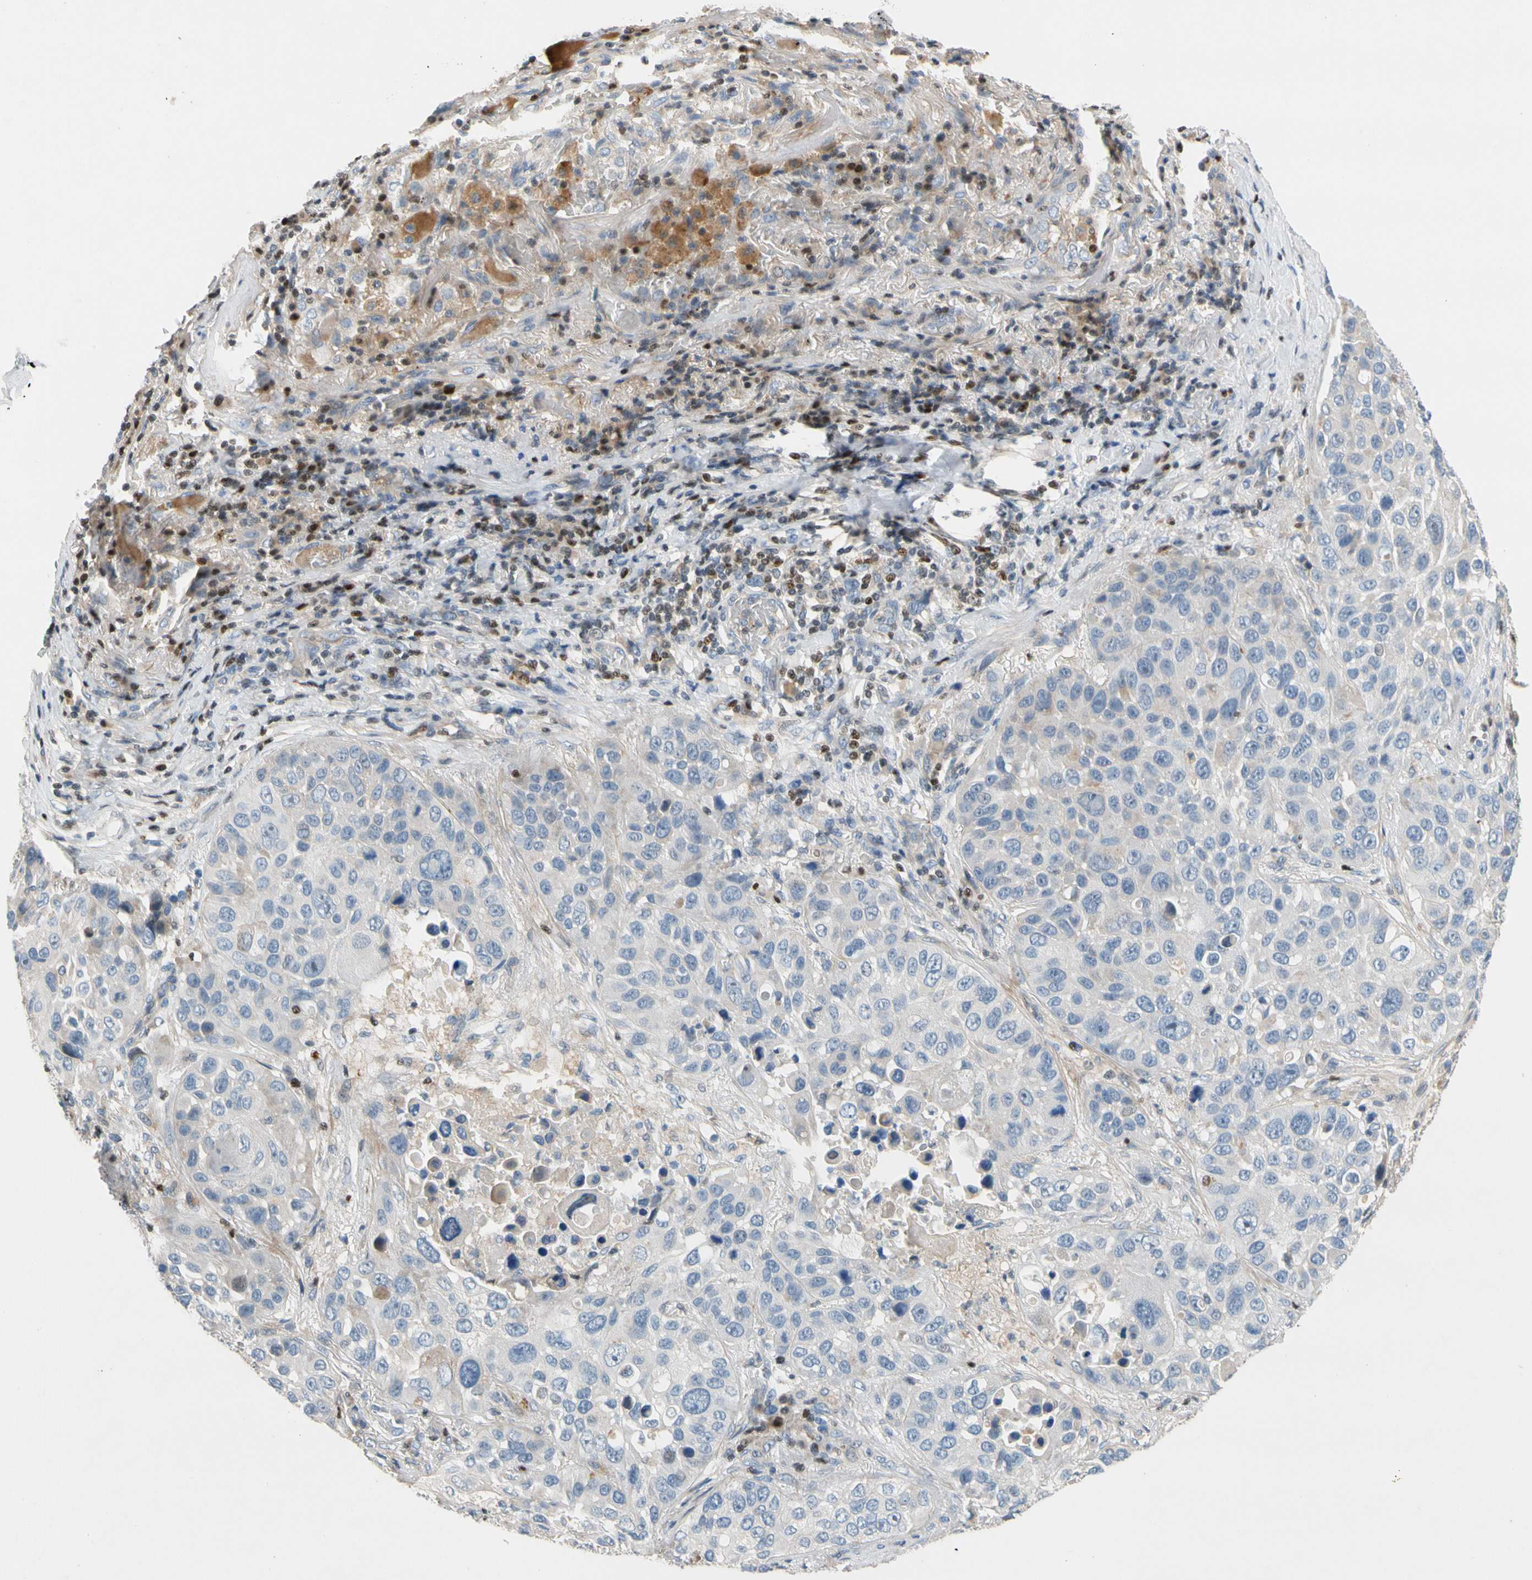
{"staining": {"intensity": "negative", "quantity": "none", "location": "none"}, "tissue": "lung cancer", "cell_type": "Tumor cells", "image_type": "cancer", "snomed": [{"axis": "morphology", "description": "Squamous cell carcinoma, NOS"}, {"axis": "topography", "description": "Lung"}], "caption": "A high-resolution photomicrograph shows IHC staining of lung cancer (squamous cell carcinoma), which reveals no significant positivity in tumor cells.", "gene": "SP140", "patient": {"sex": "male", "age": 57}}